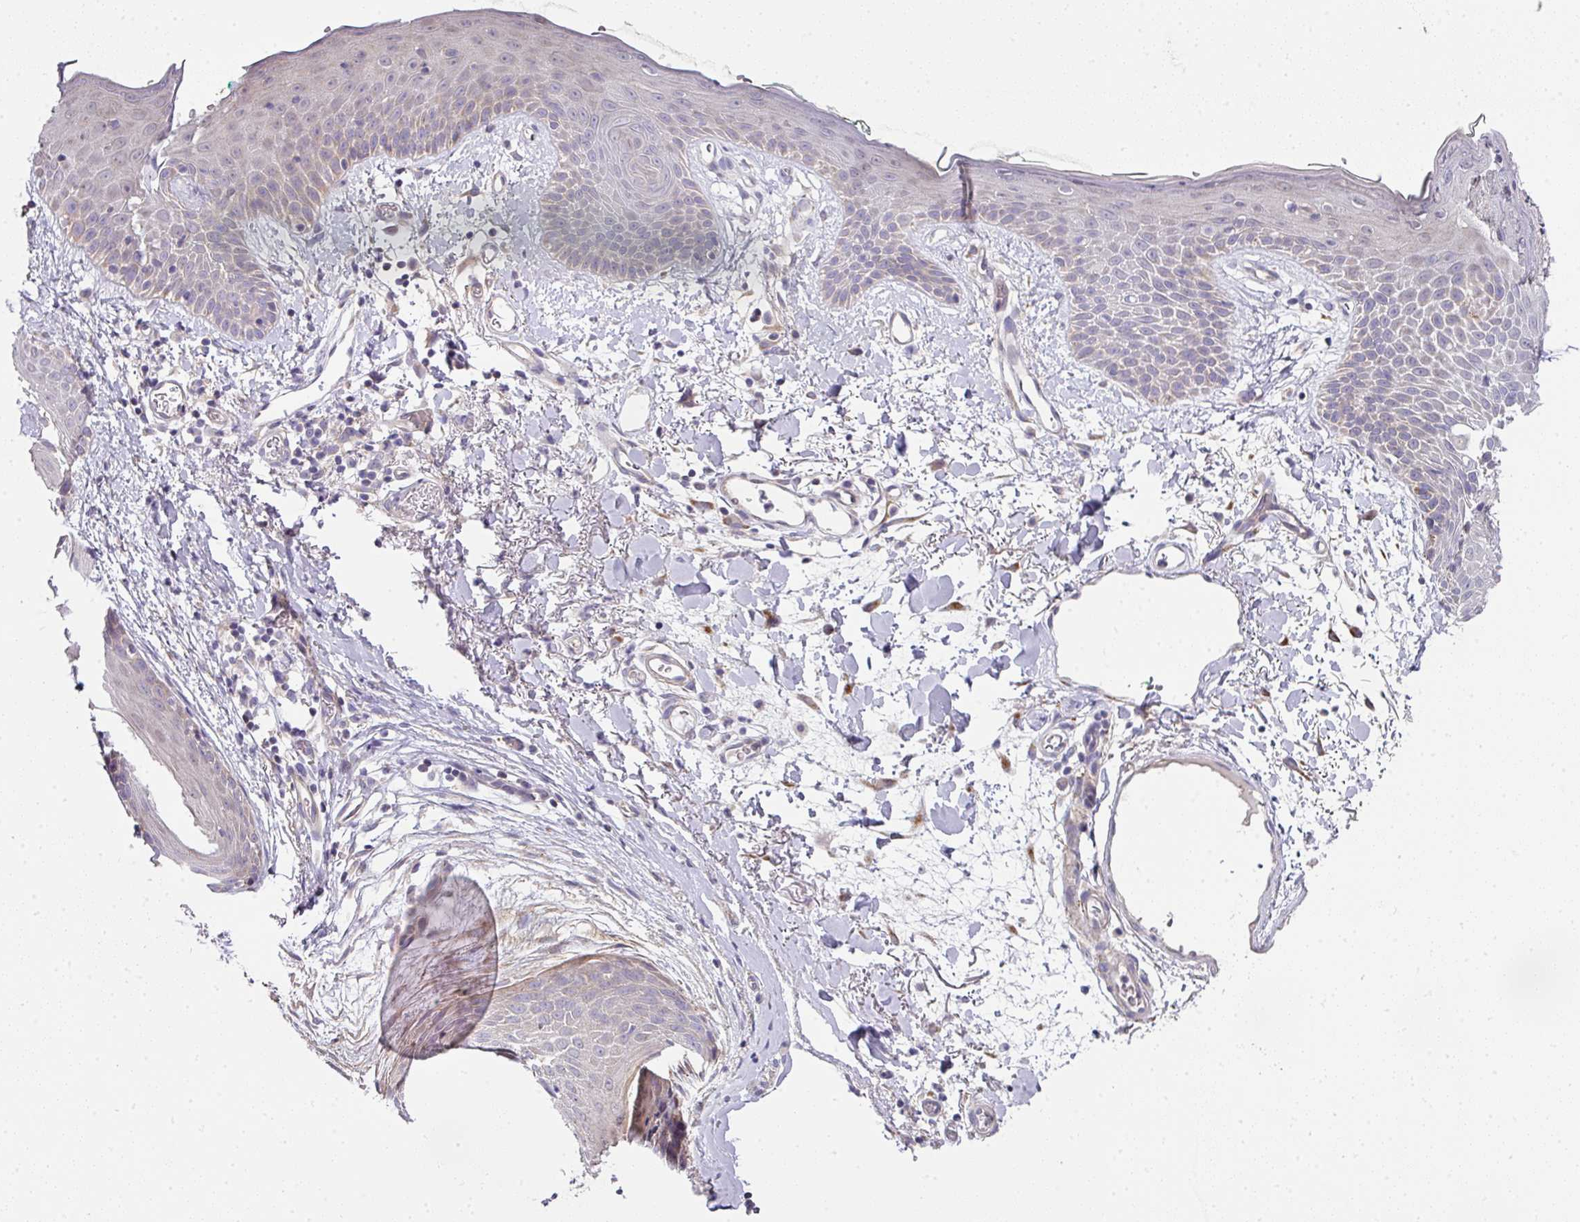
{"staining": {"intensity": "negative", "quantity": "none", "location": "none"}, "tissue": "skin", "cell_type": "Fibroblasts", "image_type": "normal", "snomed": [{"axis": "morphology", "description": "Normal tissue, NOS"}, {"axis": "topography", "description": "Skin"}], "caption": "Immunohistochemistry (IHC) histopathology image of unremarkable human skin stained for a protein (brown), which shows no expression in fibroblasts. (Brightfield microscopy of DAB (3,3'-diaminobenzidine) immunohistochemistry (IHC) at high magnification).", "gene": "STK35", "patient": {"sex": "male", "age": 79}}